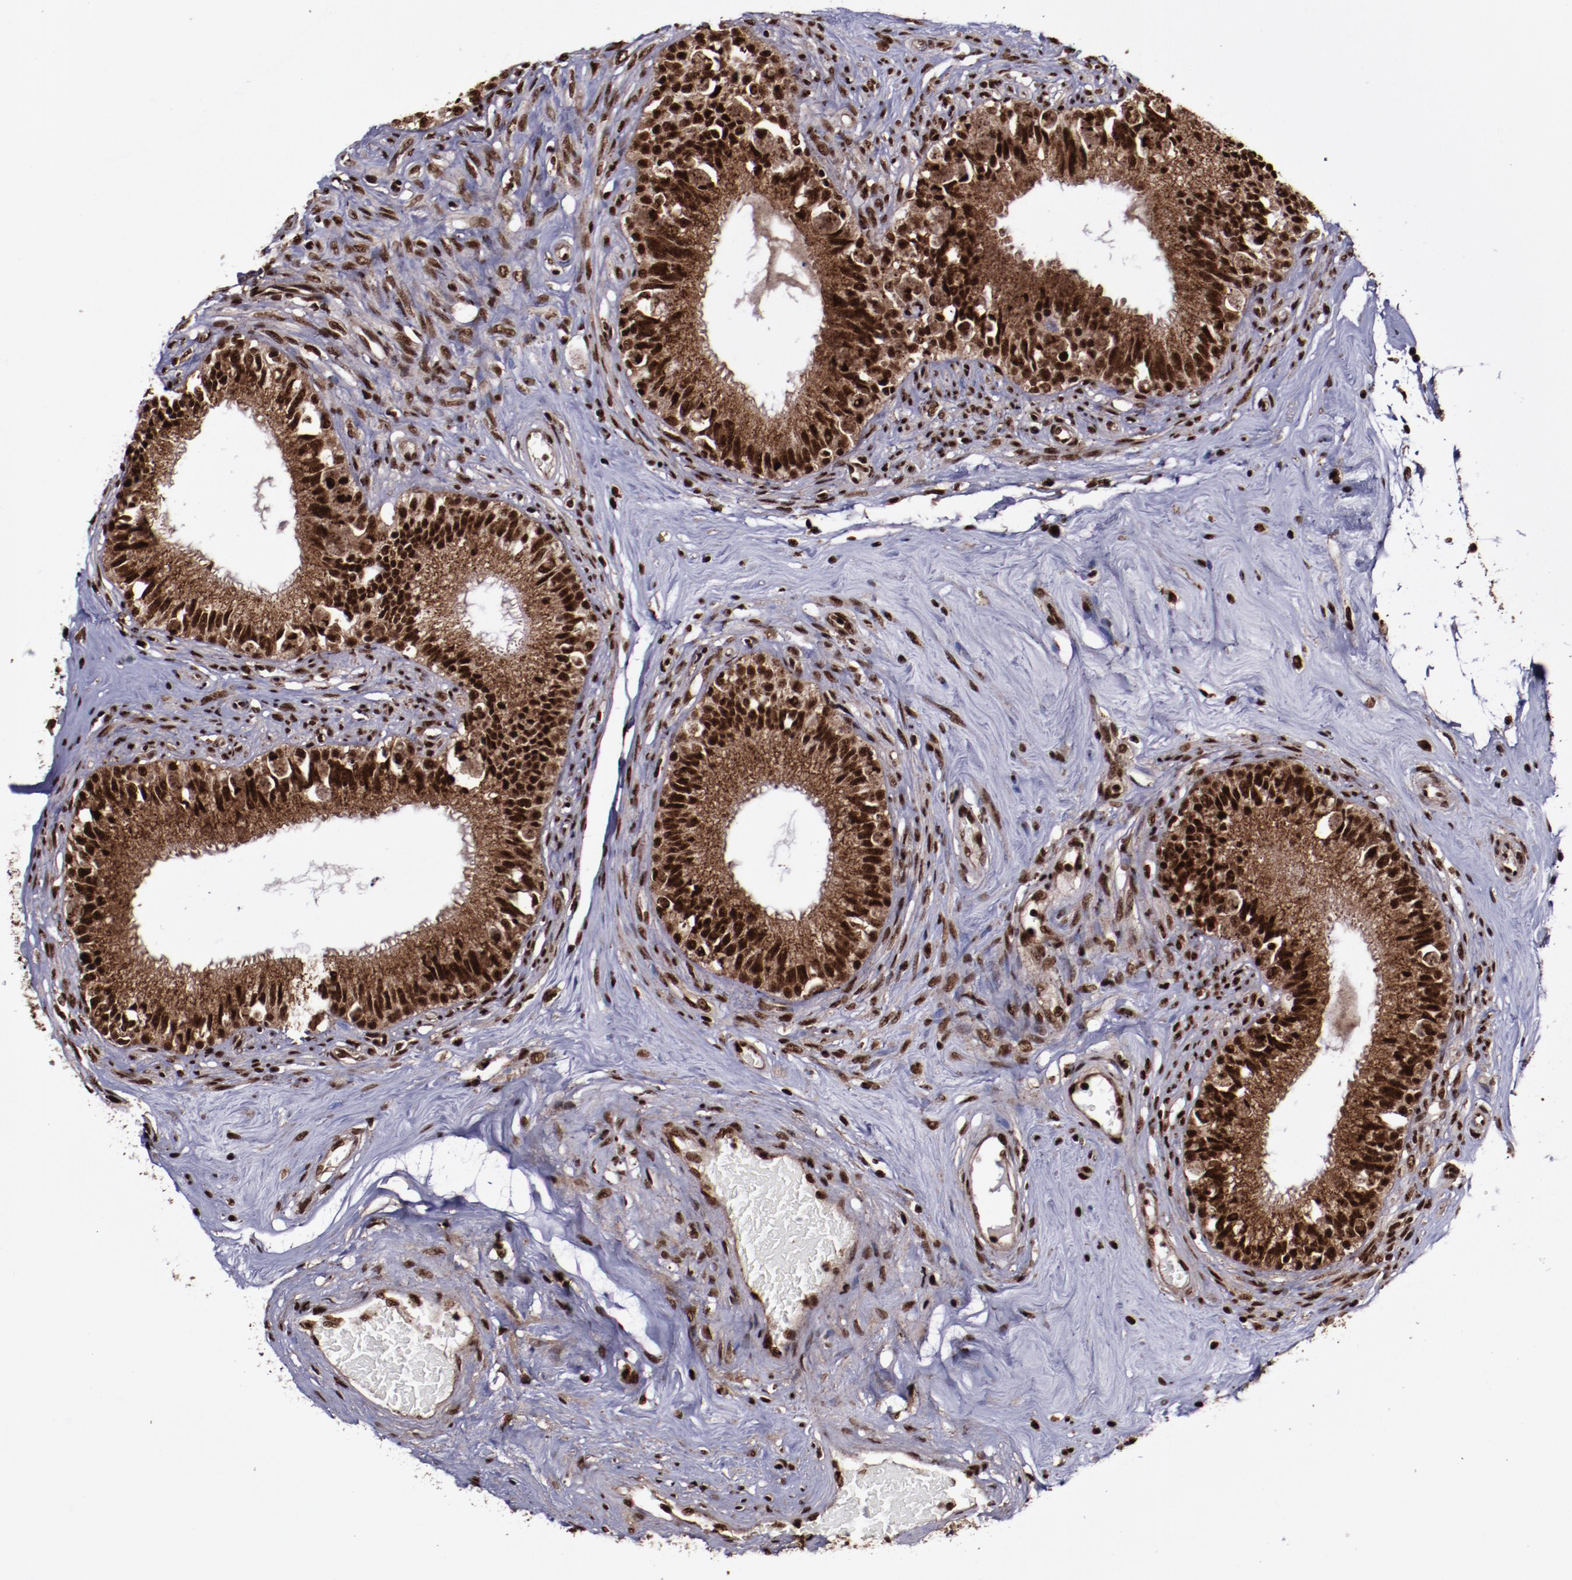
{"staining": {"intensity": "strong", "quantity": ">75%", "location": "cytoplasmic/membranous,nuclear"}, "tissue": "epididymis", "cell_type": "Glandular cells", "image_type": "normal", "snomed": [{"axis": "morphology", "description": "Normal tissue, NOS"}, {"axis": "morphology", "description": "Inflammation, NOS"}, {"axis": "topography", "description": "Epididymis"}], "caption": "Immunohistochemical staining of unremarkable epididymis exhibits >75% levels of strong cytoplasmic/membranous,nuclear protein staining in about >75% of glandular cells. (brown staining indicates protein expression, while blue staining denotes nuclei).", "gene": "SNW1", "patient": {"sex": "male", "age": 84}}